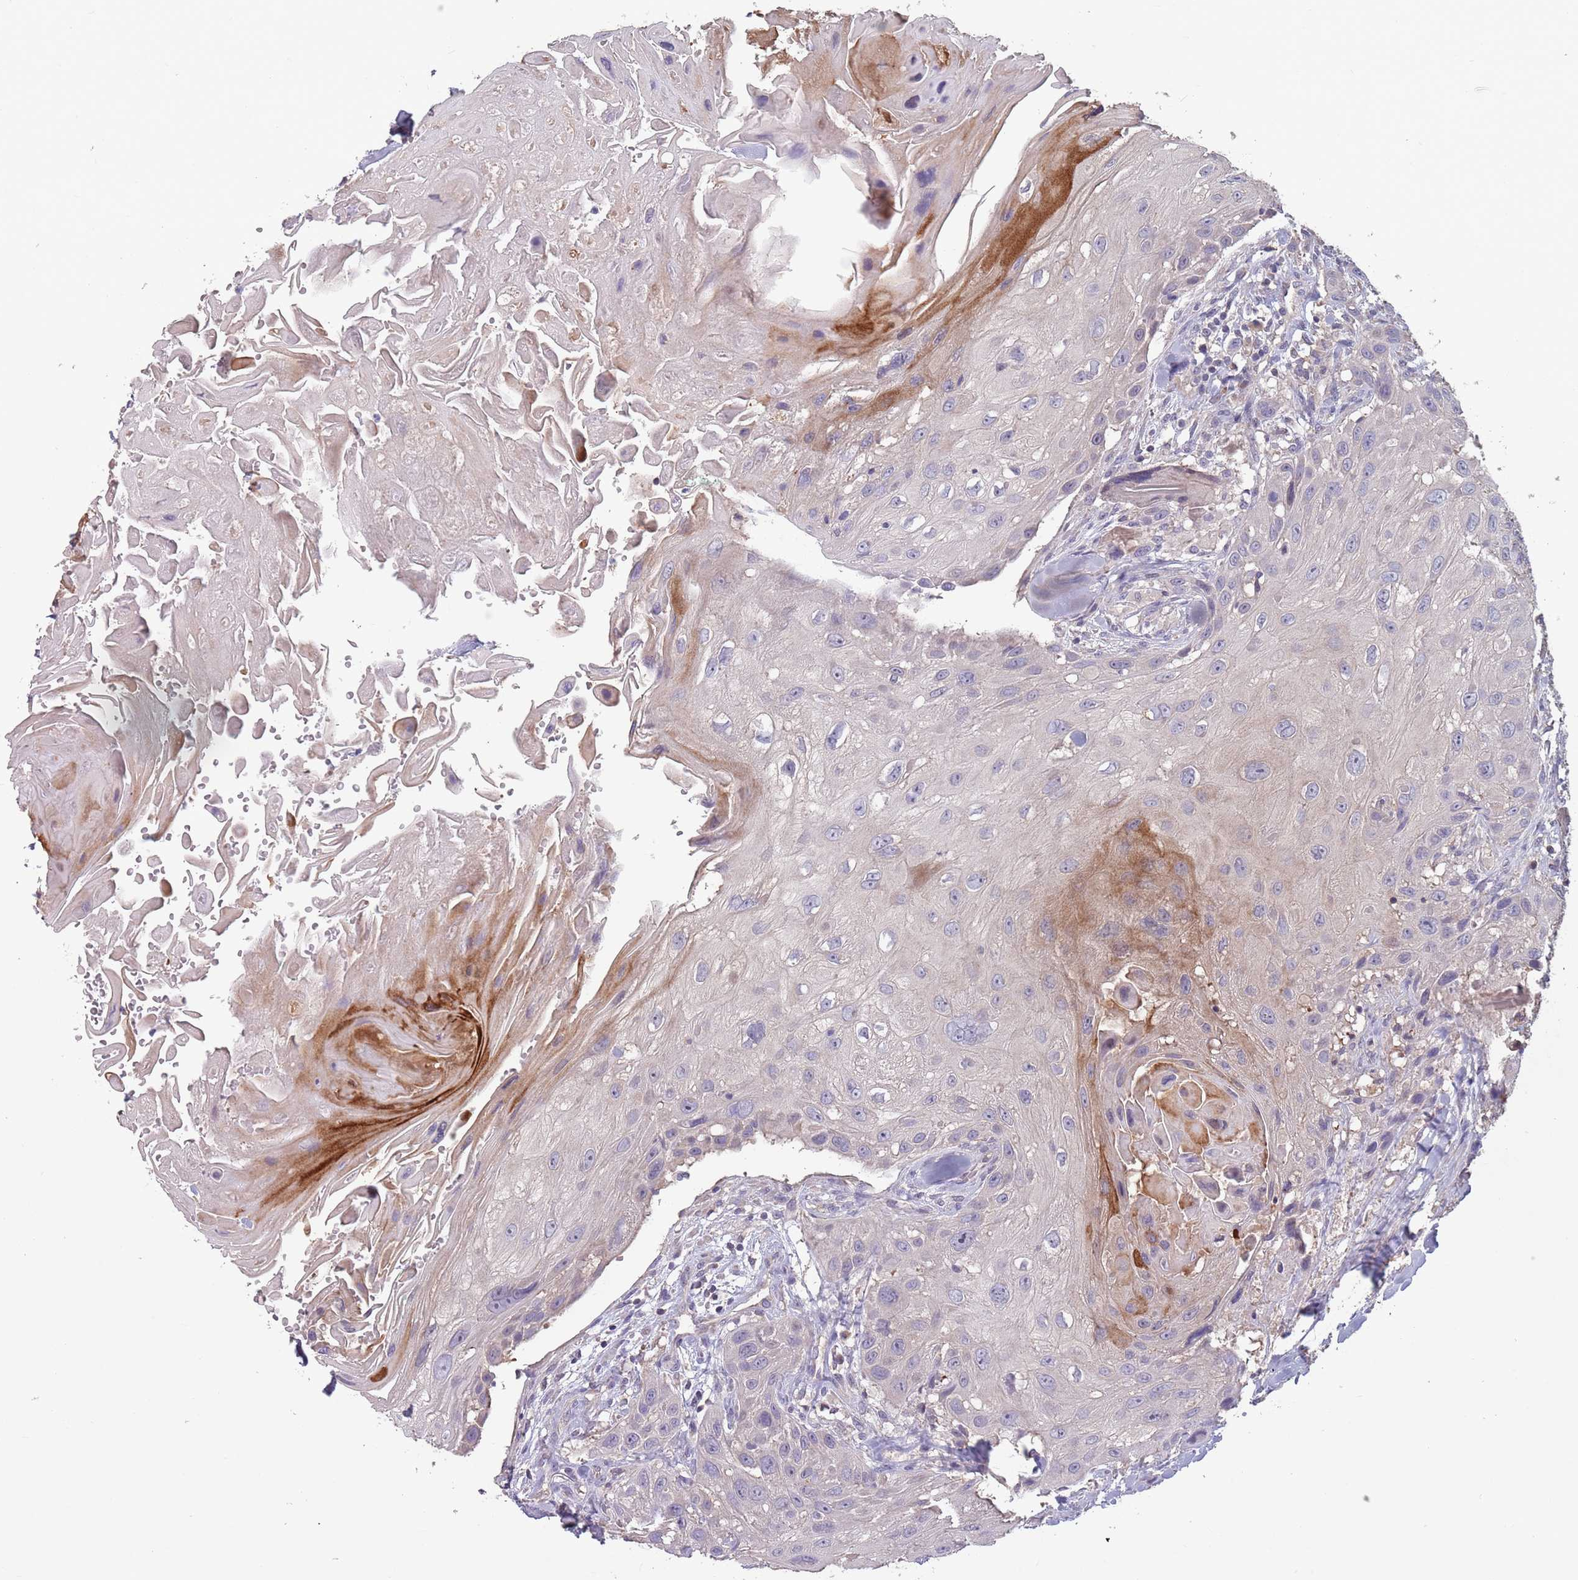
{"staining": {"intensity": "negative", "quantity": "none", "location": "none"}, "tissue": "head and neck cancer", "cell_type": "Tumor cells", "image_type": "cancer", "snomed": [{"axis": "morphology", "description": "Squamous cell carcinoma, NOS"}, {"axis": "topography", "description": "Head-Neck"}], "caption": "Micrograph shows no significant protein positivity in tumor cells of squamous cell carcinoma (head and neck). (Brightfield microscopy of DAB IHC at high magnification).", "gene": "MBD3L1", "patient": {"sex": "male", "age": 81}}